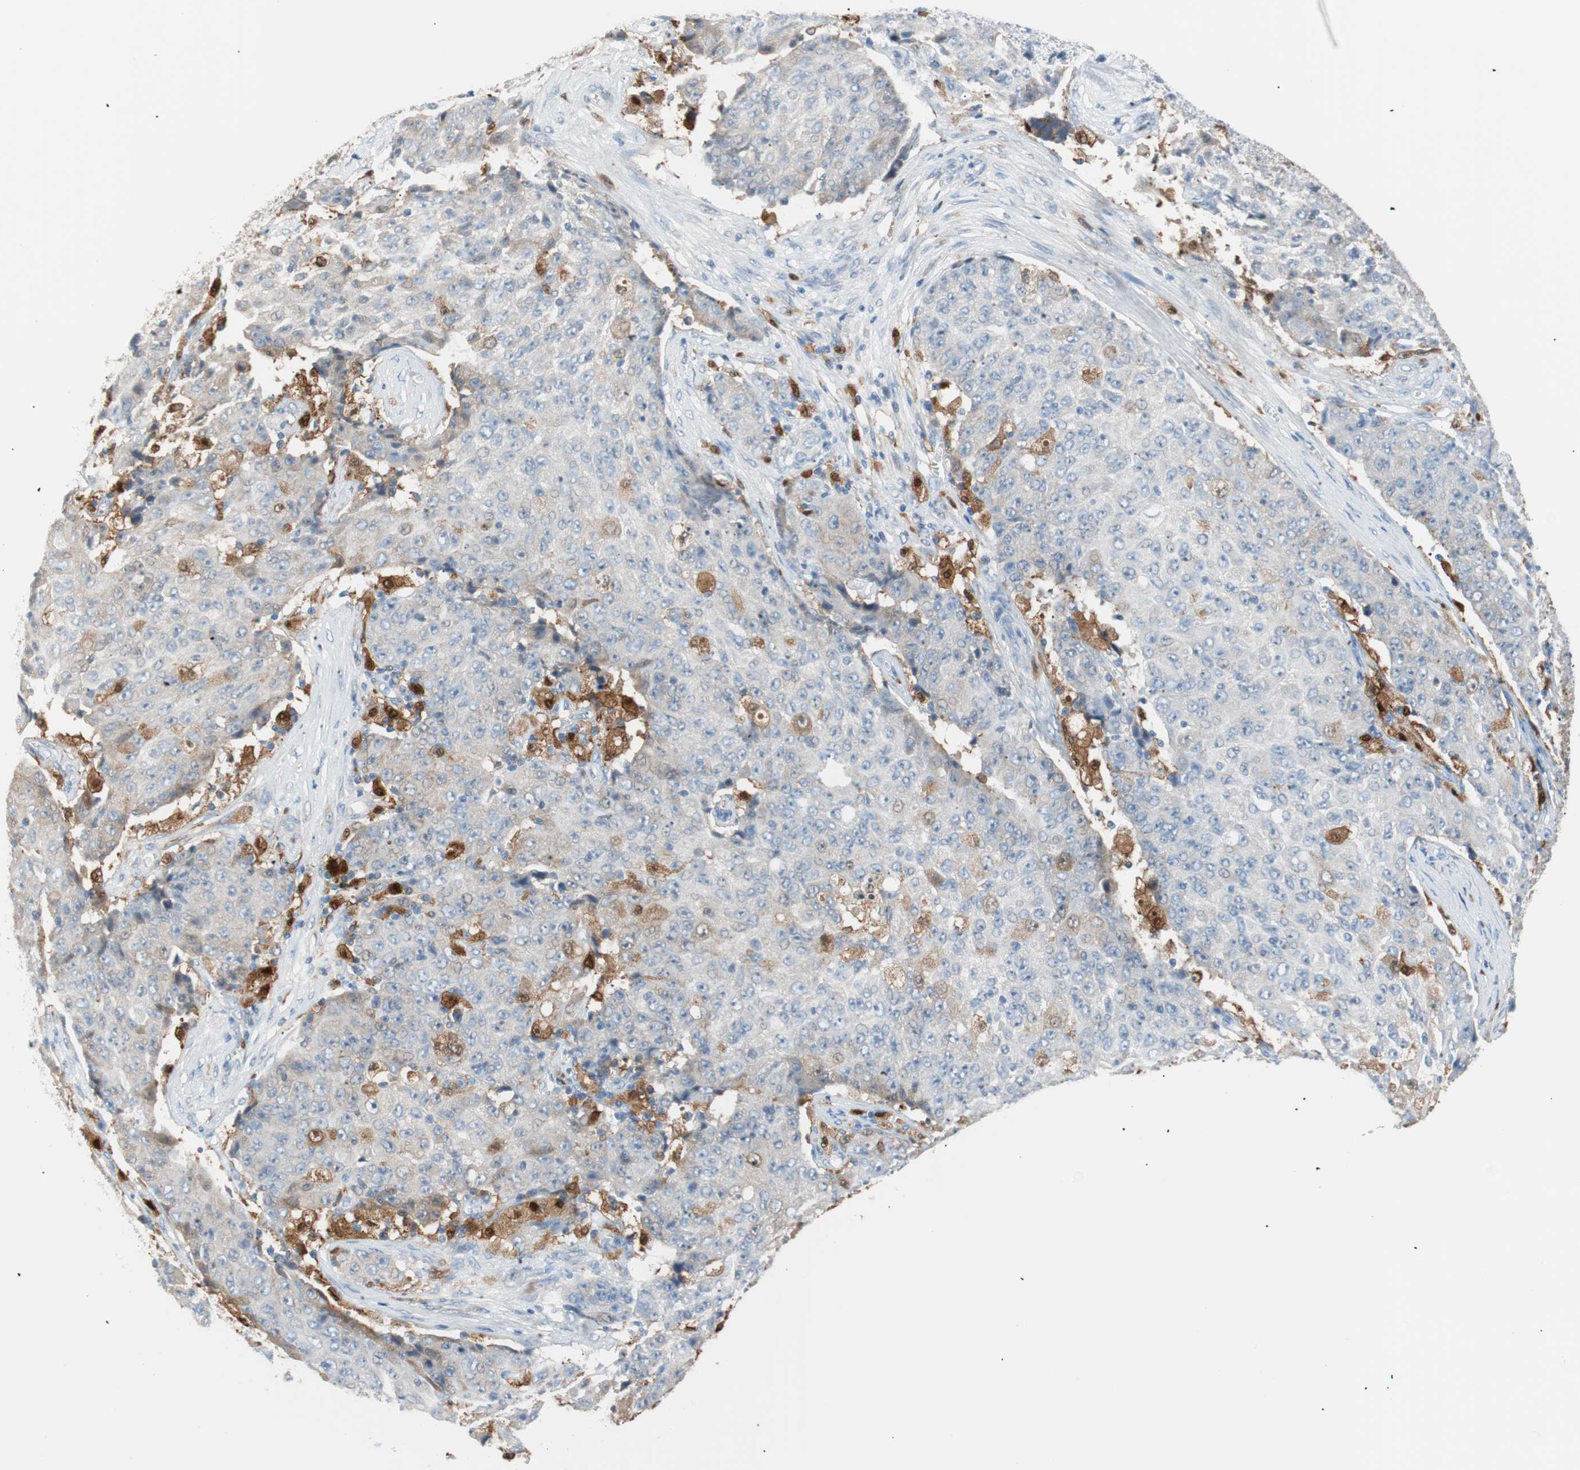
{"staining": {"intensity": "weak", "quantity": "<25%", "location": "cytoplasmic/membranous"}, "tissue": "ovarian cancer", "cell_type": "Tumor cells", "image_type": "cancer", "snomed": [{"axis": "morphology", "description": "Carcinoma, endometroid"}, {"axis": "topography", "description": "Ovary"}], "caption": "An immunohistochemistry (IHC) histopathology image of ovarian cancer is shown. There is no staining in tumor cells of ovarian cancer.", "gene": "IL18", "patient": {"sex": "female", "age": 42}}